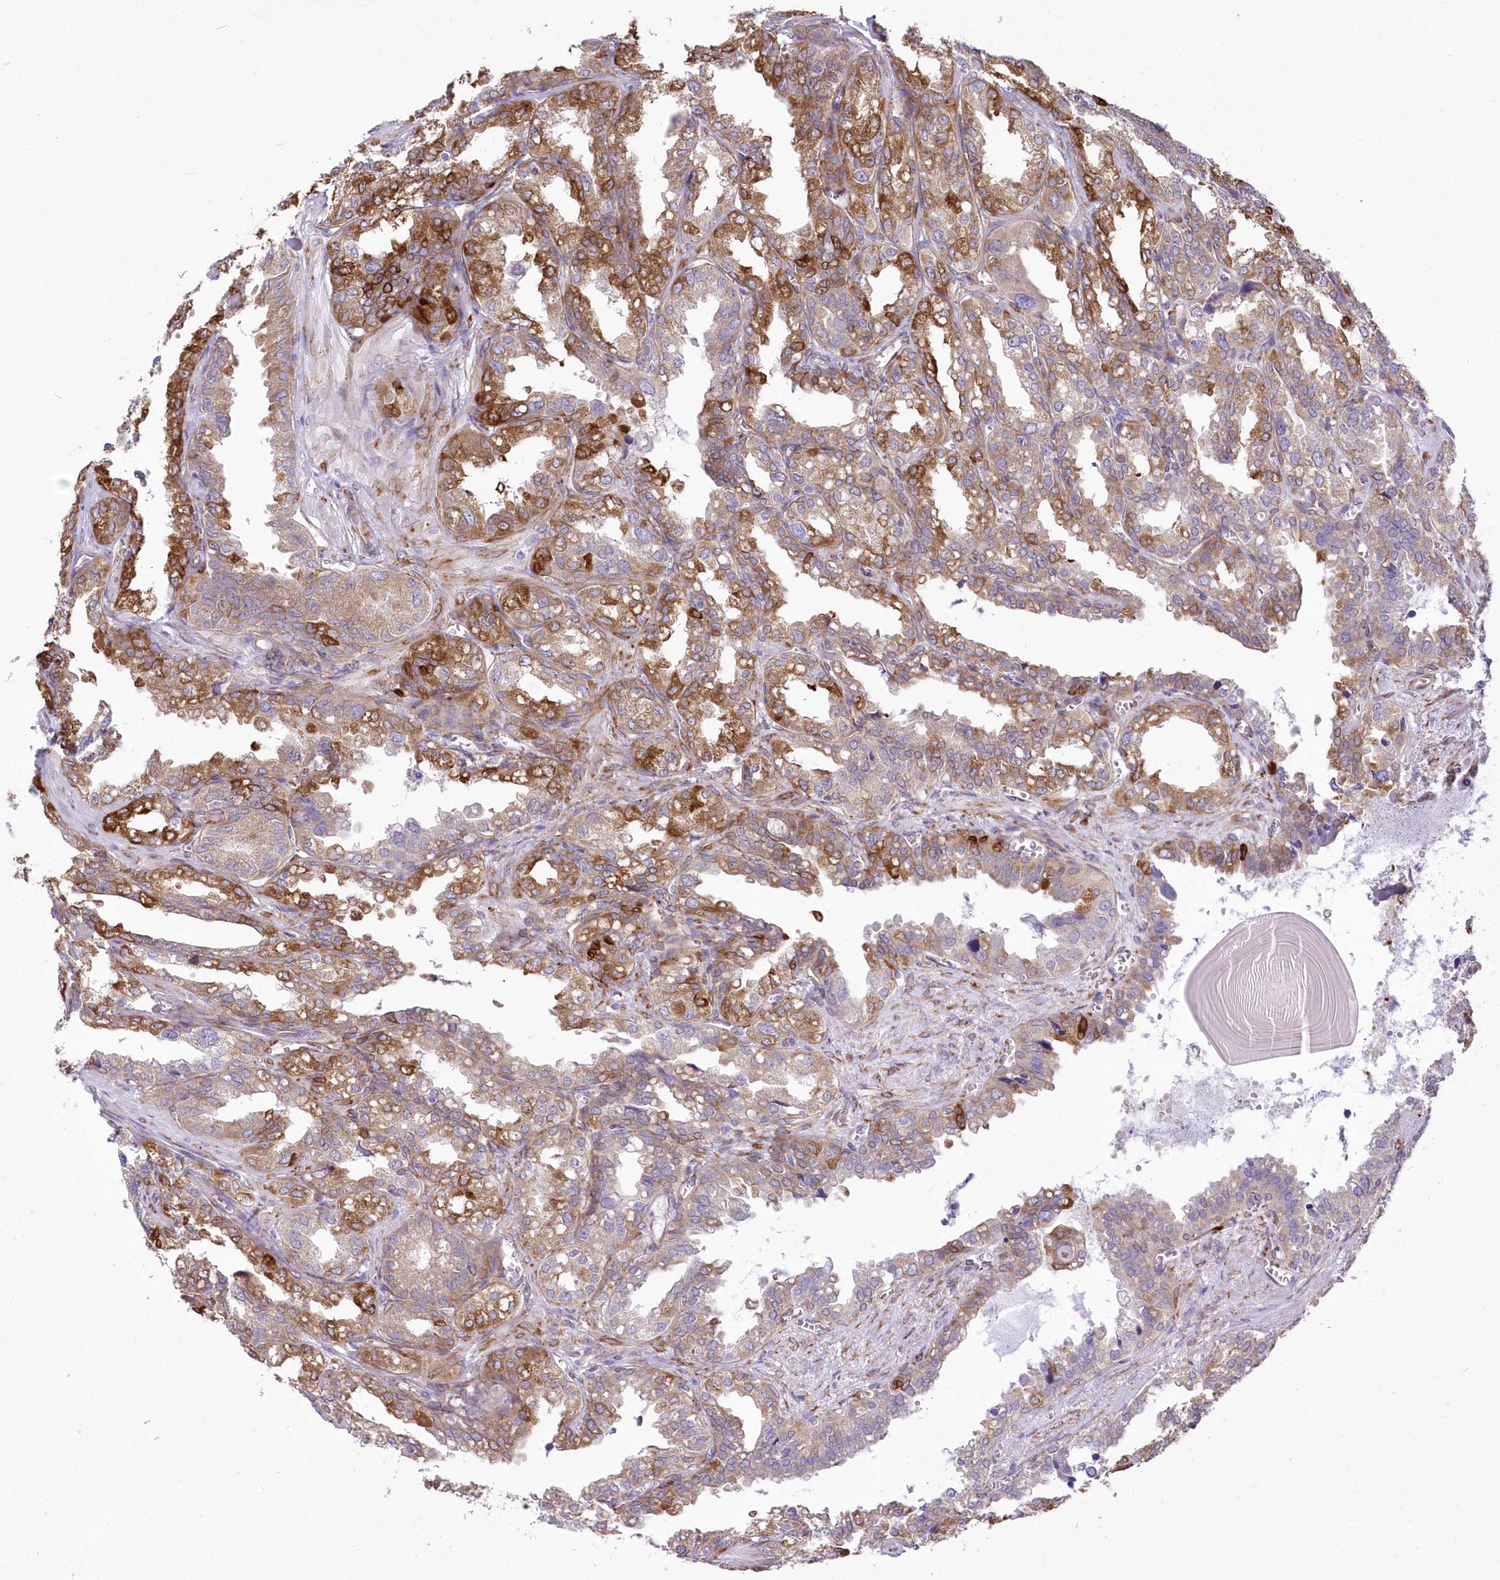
{"staining": {"intensity": "strong", "quantity": "25%-75%", "location": "cytoplasmic/membranous"}, "tissue": "seminal vesicle", "cell_type": "Glandular cells", "image_type": "normal", "snomed": [{"axis": "morphology", "description": "Normal tissue, NOS"}, {"axis": "topography", "description": "Prostate"}, {"axis": "topography", "description": "Seminal veicle"}], "caption": "This histopathology image reveals unremarkable seminal vesicle stained with IHC to label a protein in brown. The cytoplasmic/membranous of glandular cells show strong positivity for the protein. Nuclei are counter-stained blue.", "gene": "YTHDC2", "patient": {"sex": "male", "age": 51}}